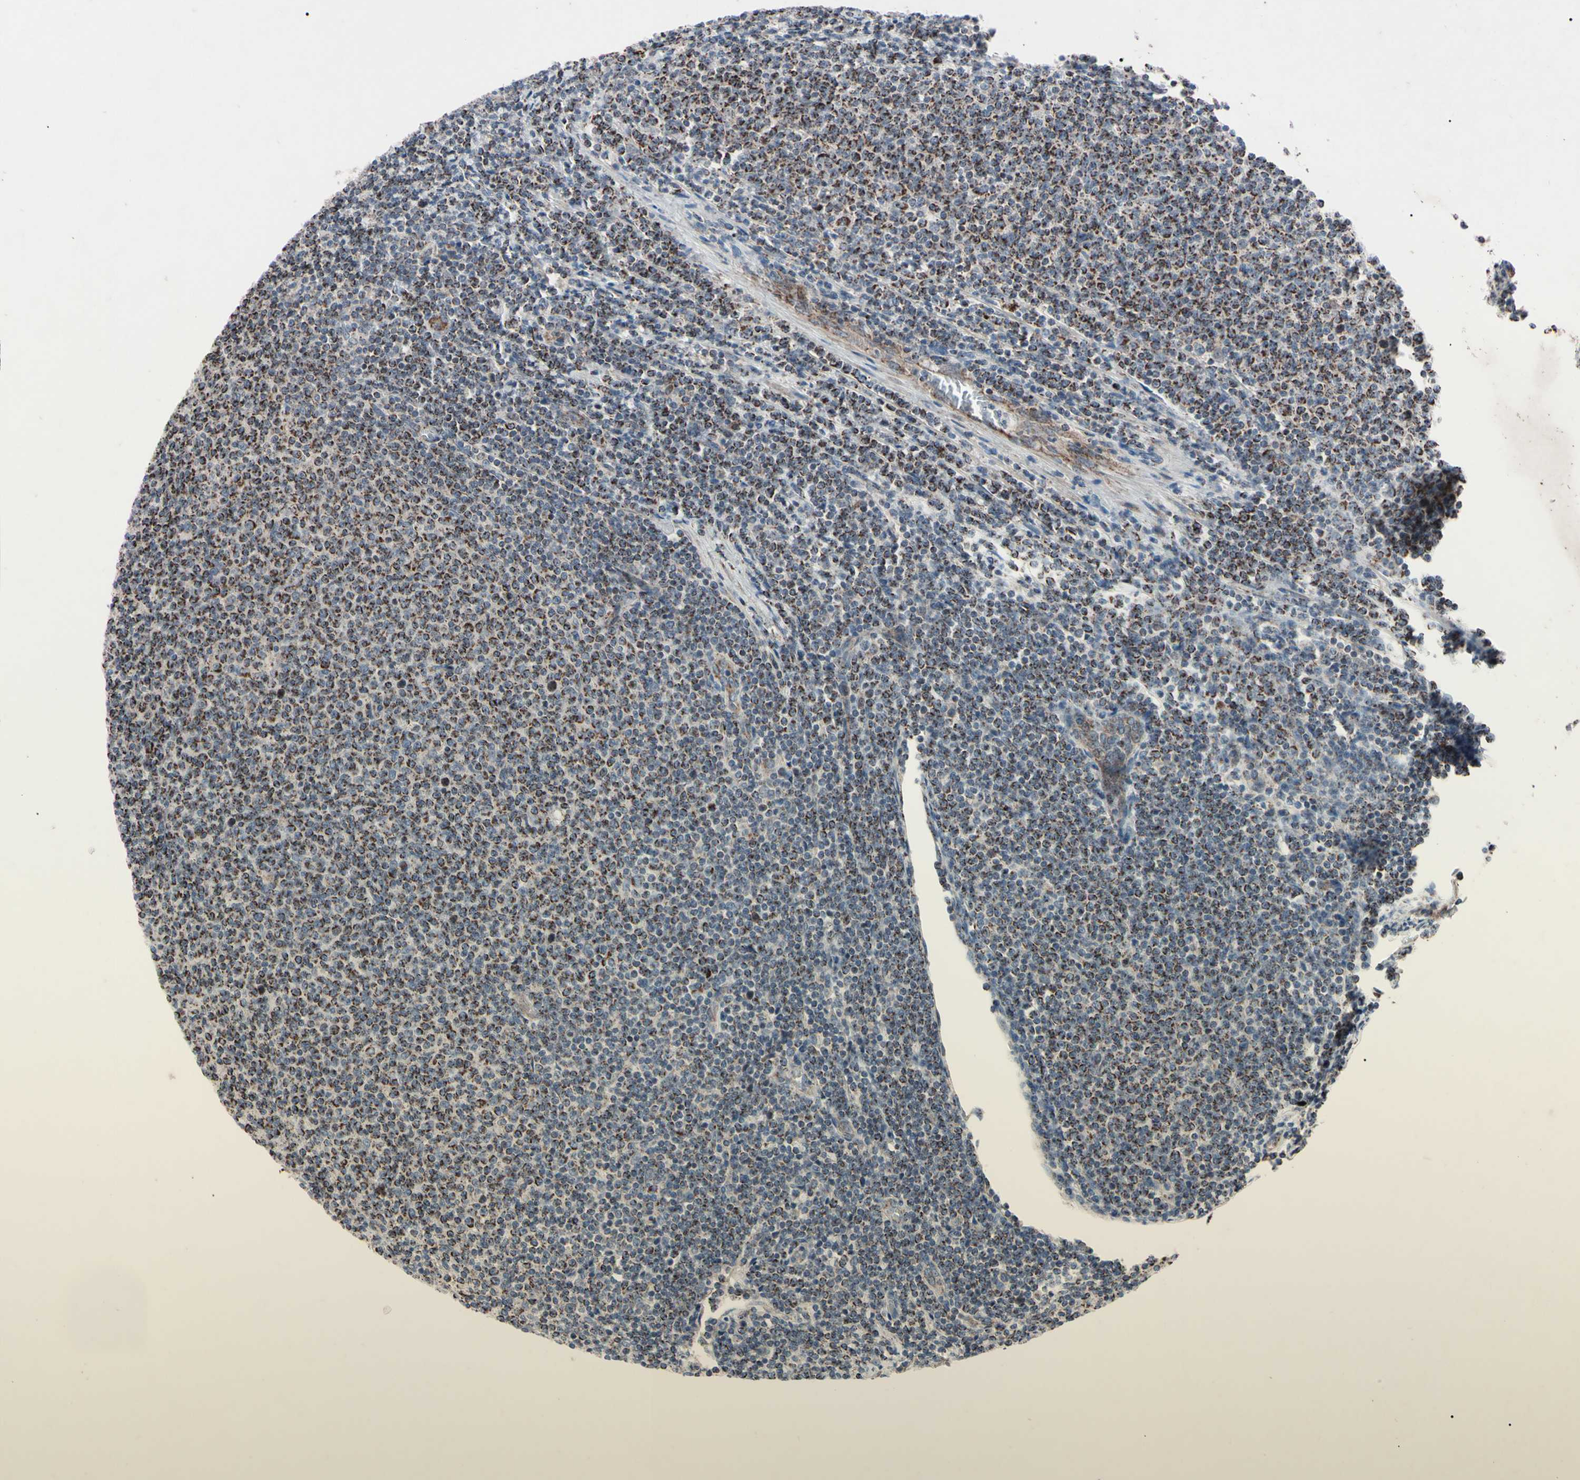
{"staining": {"intensity": "weak", "quantity": "25%-75%", "location": "cytoplasmic/membranous"}, "tissue": "lymphoma", "cell_type": "Tumor cells", "image_type": "cancer", "snomed": [{"axis": "morphology", "description": "Malignant lymphoma, non-Hodgkin's type, Low grade"}, {"axis": "topography", "description": "Lymph node"}], "caption": "Weak cytoplasmic/membranous expression is present in about 25%-75% of tumor cells in lymphoma.", "gene": "TNFRSF1A", "patient": {"sex": "male", "age": 66}}